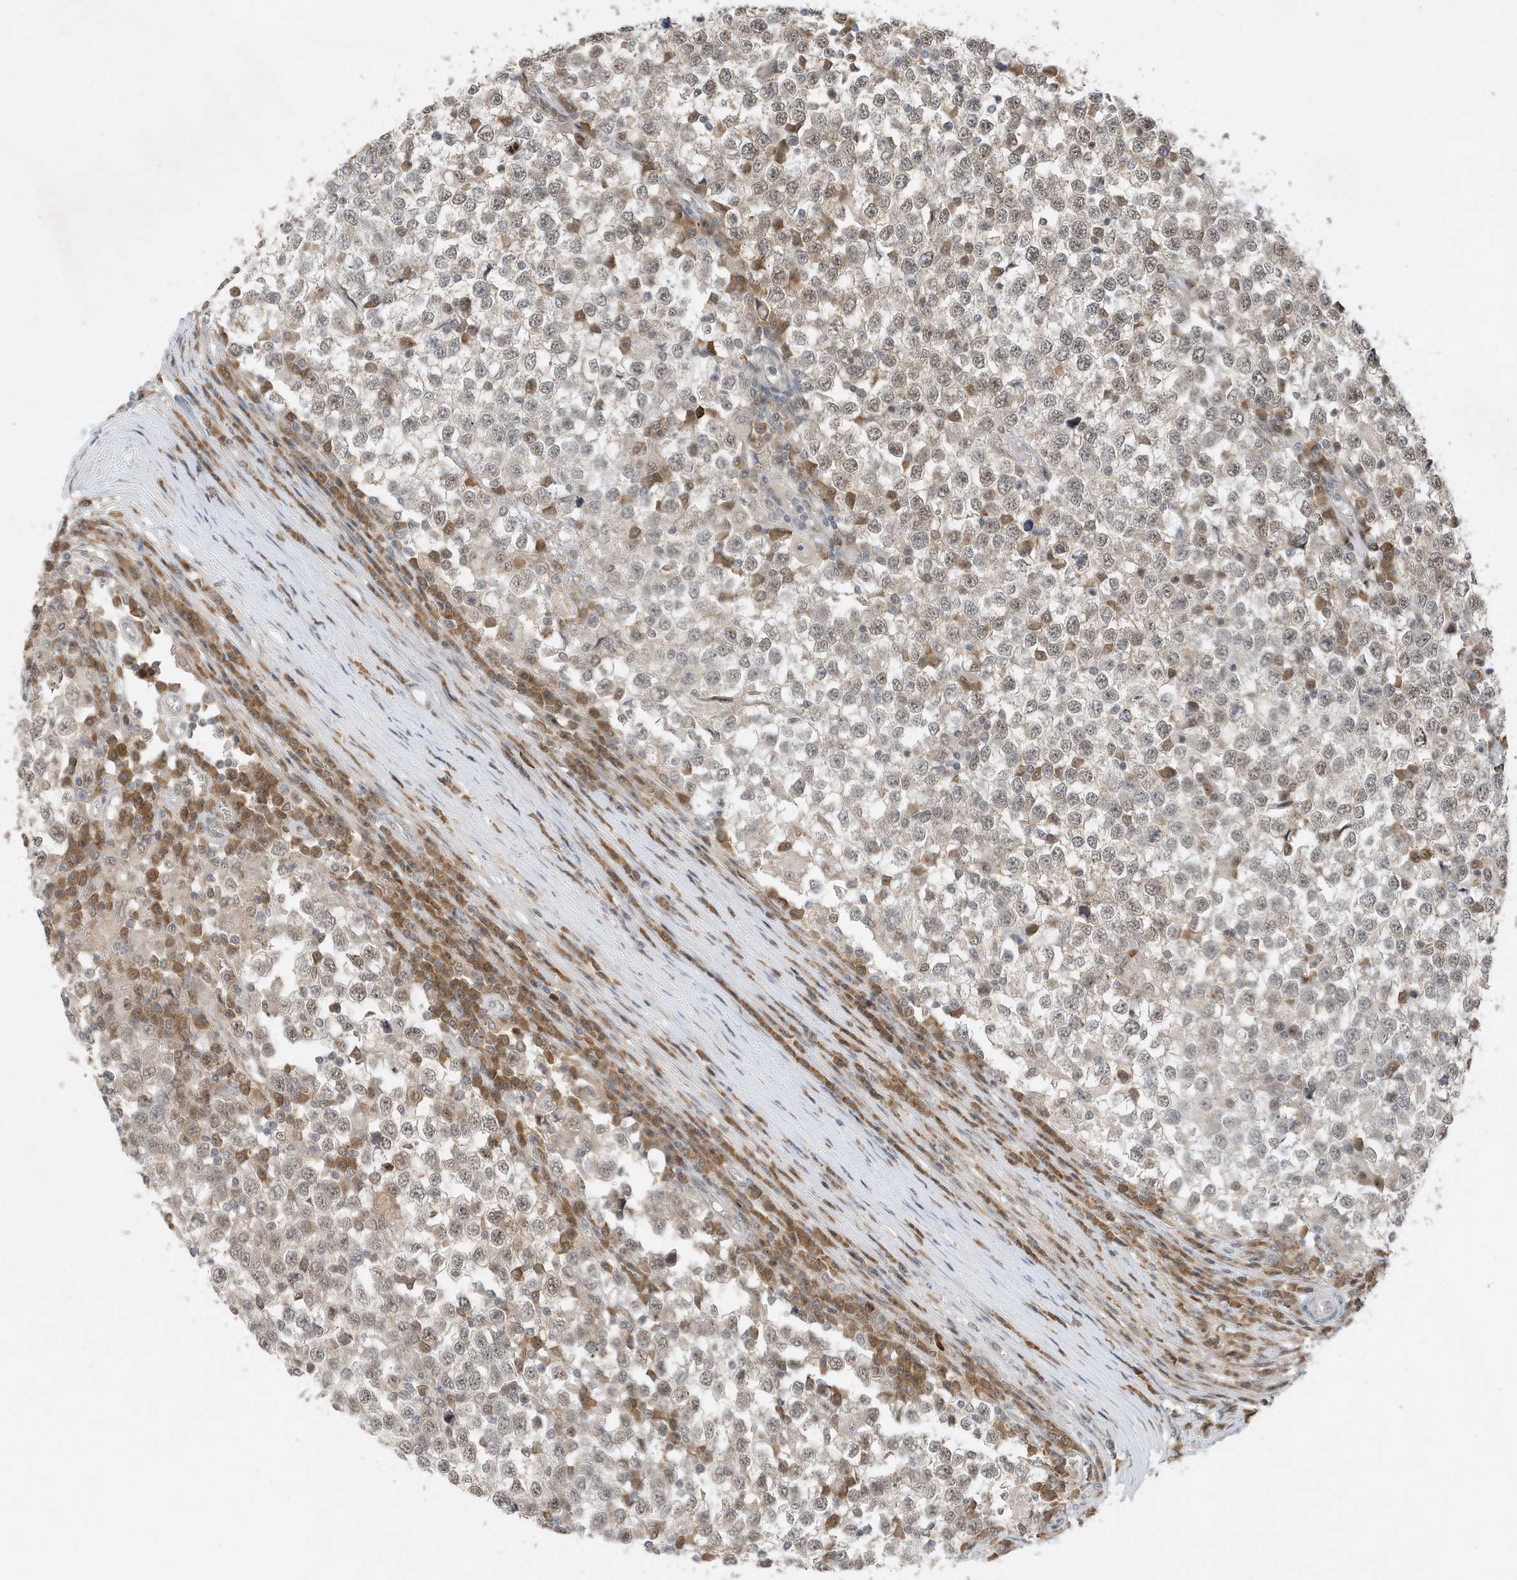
{"staining": {"intensity": "weak", "quantity": "<25%", "location": "nuclear"}, "tissue": "testis cancer", "cell_type": "Tumor cells", "image_type": "cancer", "snomed": [{"axis": "morphology", "description": "Seminoma, NOS"}, {"axis": "topography", "description": "Testis"}], "caption": "A high-resolution histopathology image shows immunohistochemistry (IHC) staining of seminoma (testis), which reveals no significant expression in tumor cells.", "gene": "MAST3", "patient": {"sex": "male", "age": 65}}